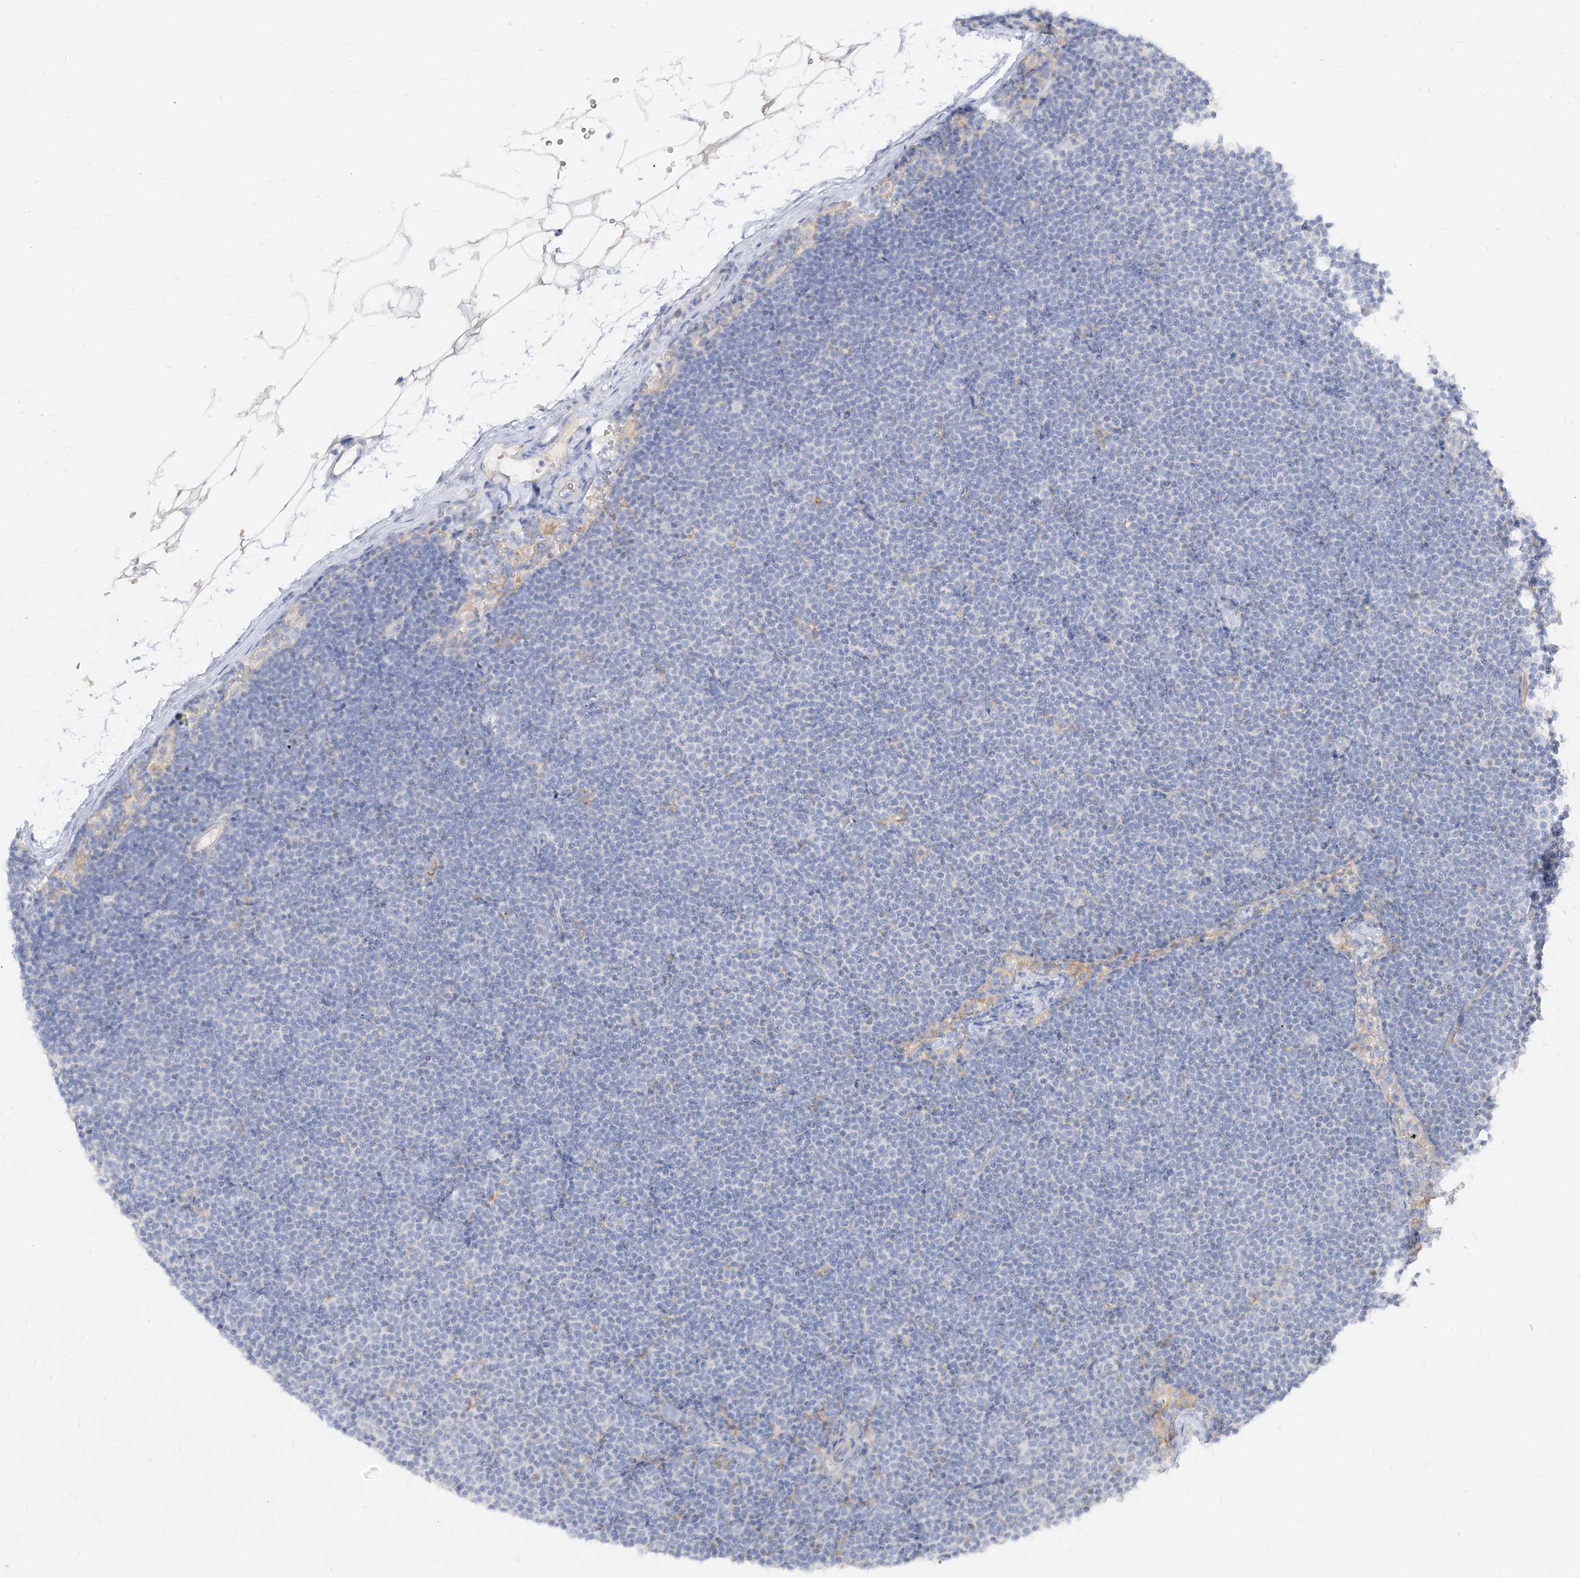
{"staining": {"intensity": "negative", "quantity": "none", "location": "none"}, "tissue": "lymphoma", "cell_type": "Tumor cells", "image_type": "cancer", "snomed": [{"axis": "morphology", "description": "Malignant lymphoma, non-Hodgkin's type, Low grade"}, {"axis": "topography", "description": "Lymph node"}], "caption": "Image shows no significant protein expression in tumor cells of lymphoma.", "gene": "RBFOX3", "patient": {"sex": "female", "age": 53}}